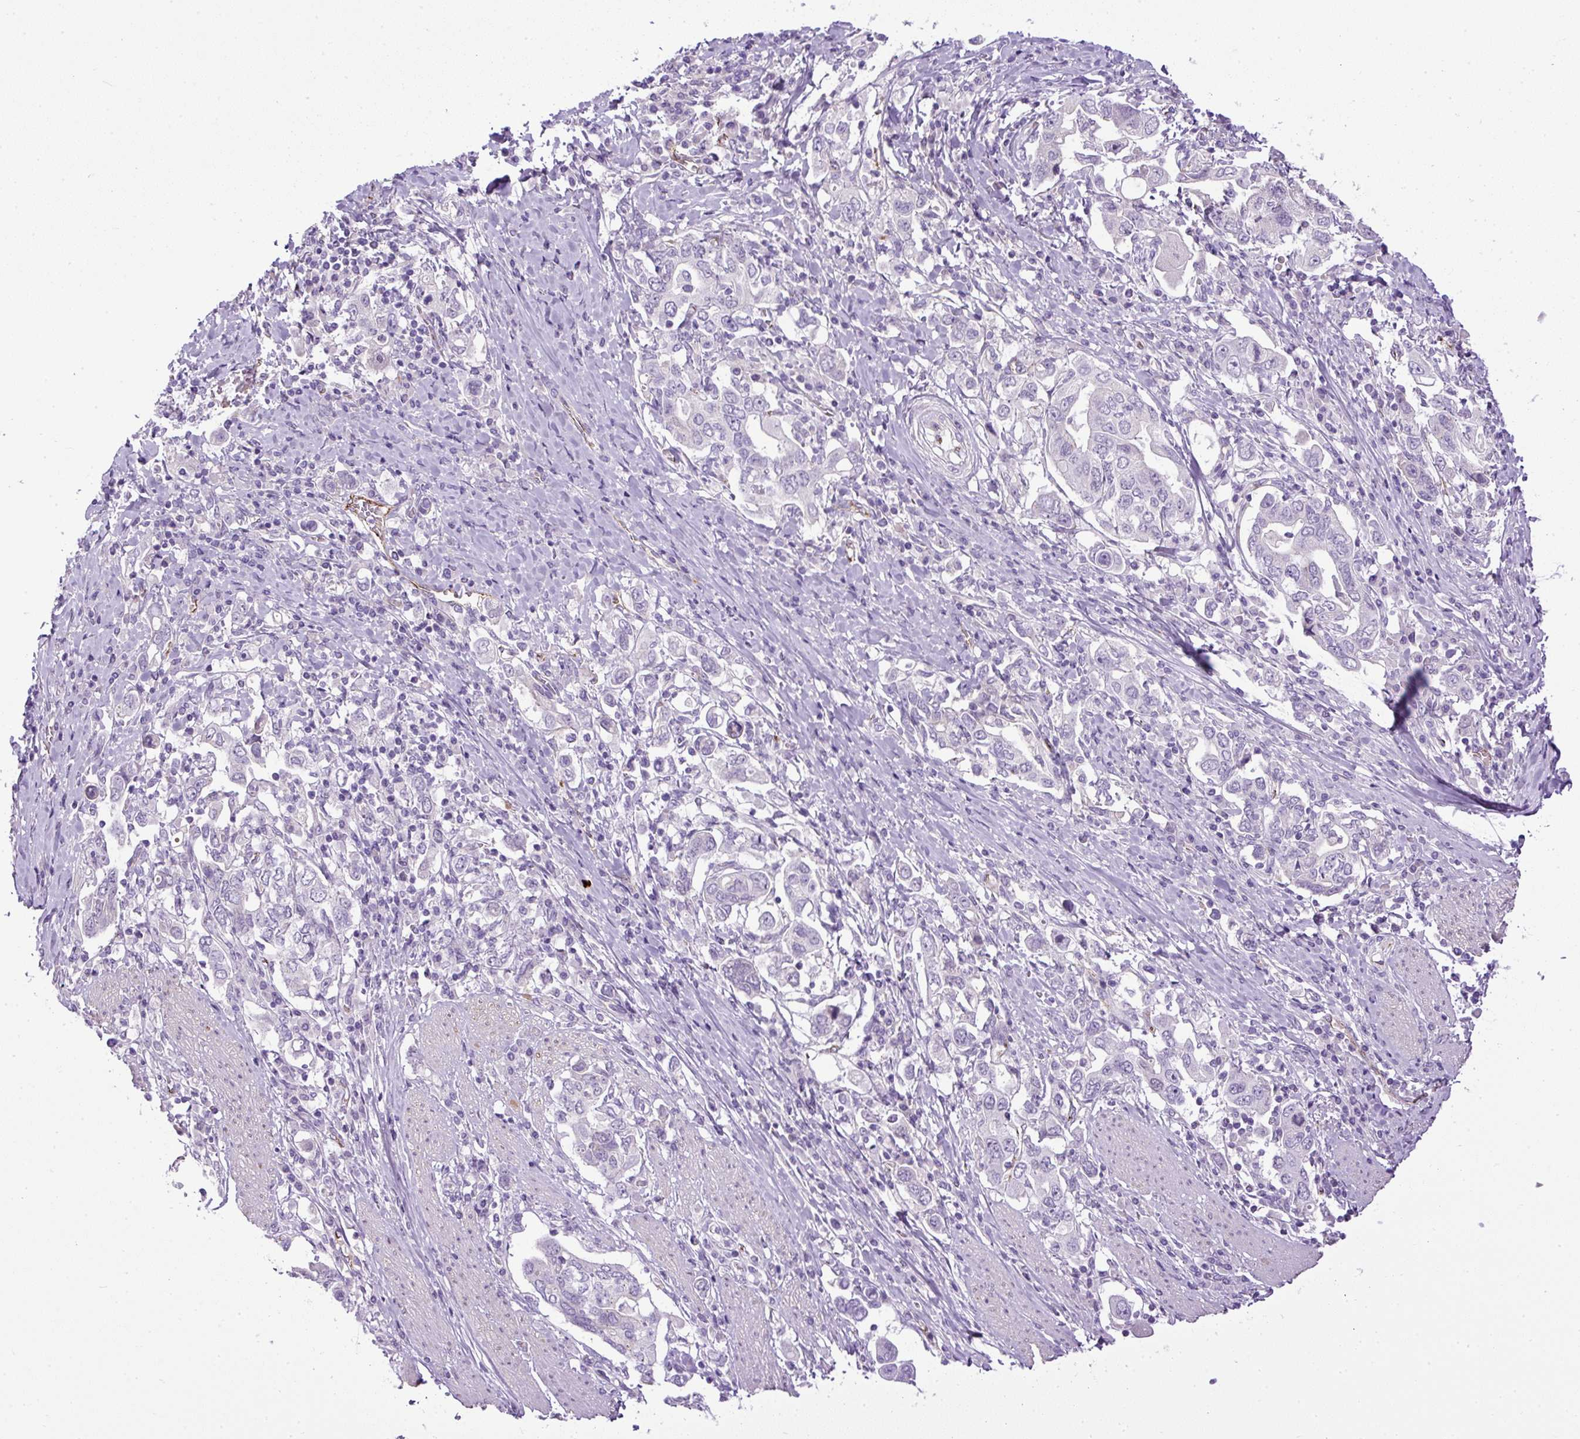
{"staining": {"intensity": "negative", "quantity": "none", "location": "none"}, "tissue": "stomach cancer", "cell_type": "Tumor cells", "image_type": "cancer", "snomed": [{"axis": "morphology", "description": "Adenocarcinoma, NOS"}, {"axis": "topography", "description": "Stomach, upper"}, {"axis": "topography", "description": "Stomach"}], "caption": "Stomach adenocarcinoma was stained to show a protein in brown. There is no significant staining in tumor cells.", "gene": "LEFTY2", "patient": {"sex": "male", "age": 62}}